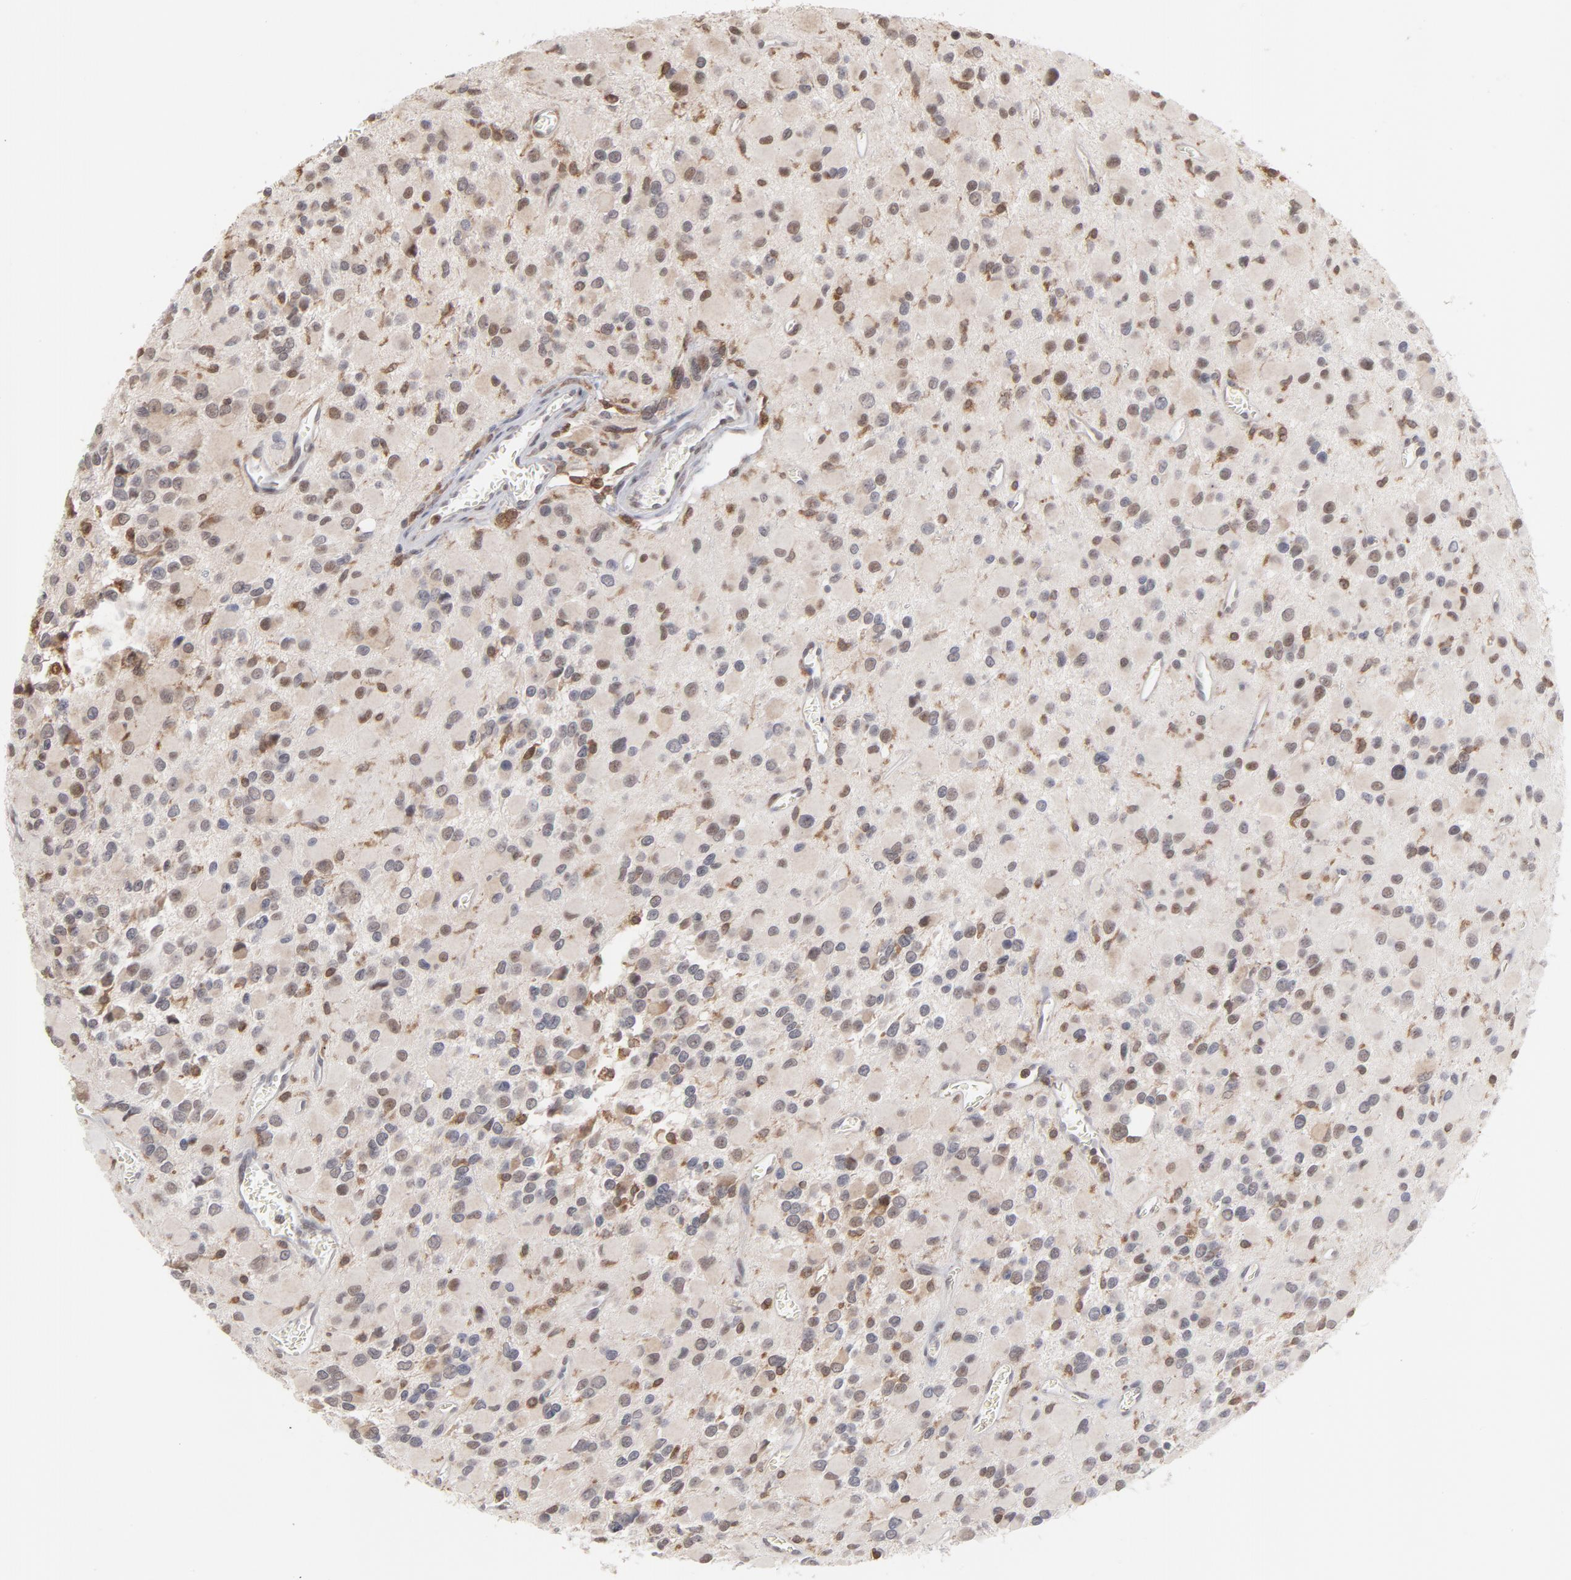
{"staining": {"intensity": "weak", "quantity": "<25%", "location": "nuclear"}, "tissue": "glioma", "cell_type": "Tumor cells", "image_type": "cancer", "snomed": [{"axis": "morphology", "description": "Glioma, malignant, Low grade"}, {"axis": "topography", "description": "Brain"}], "caption": "IHC histopathology image of neoplastic tissue: glioma stained with DAB demonstrates no significant protein positivity in tumor cells.", "gene": "OAS1", "patient": {"sex": "male", "age": 42}}